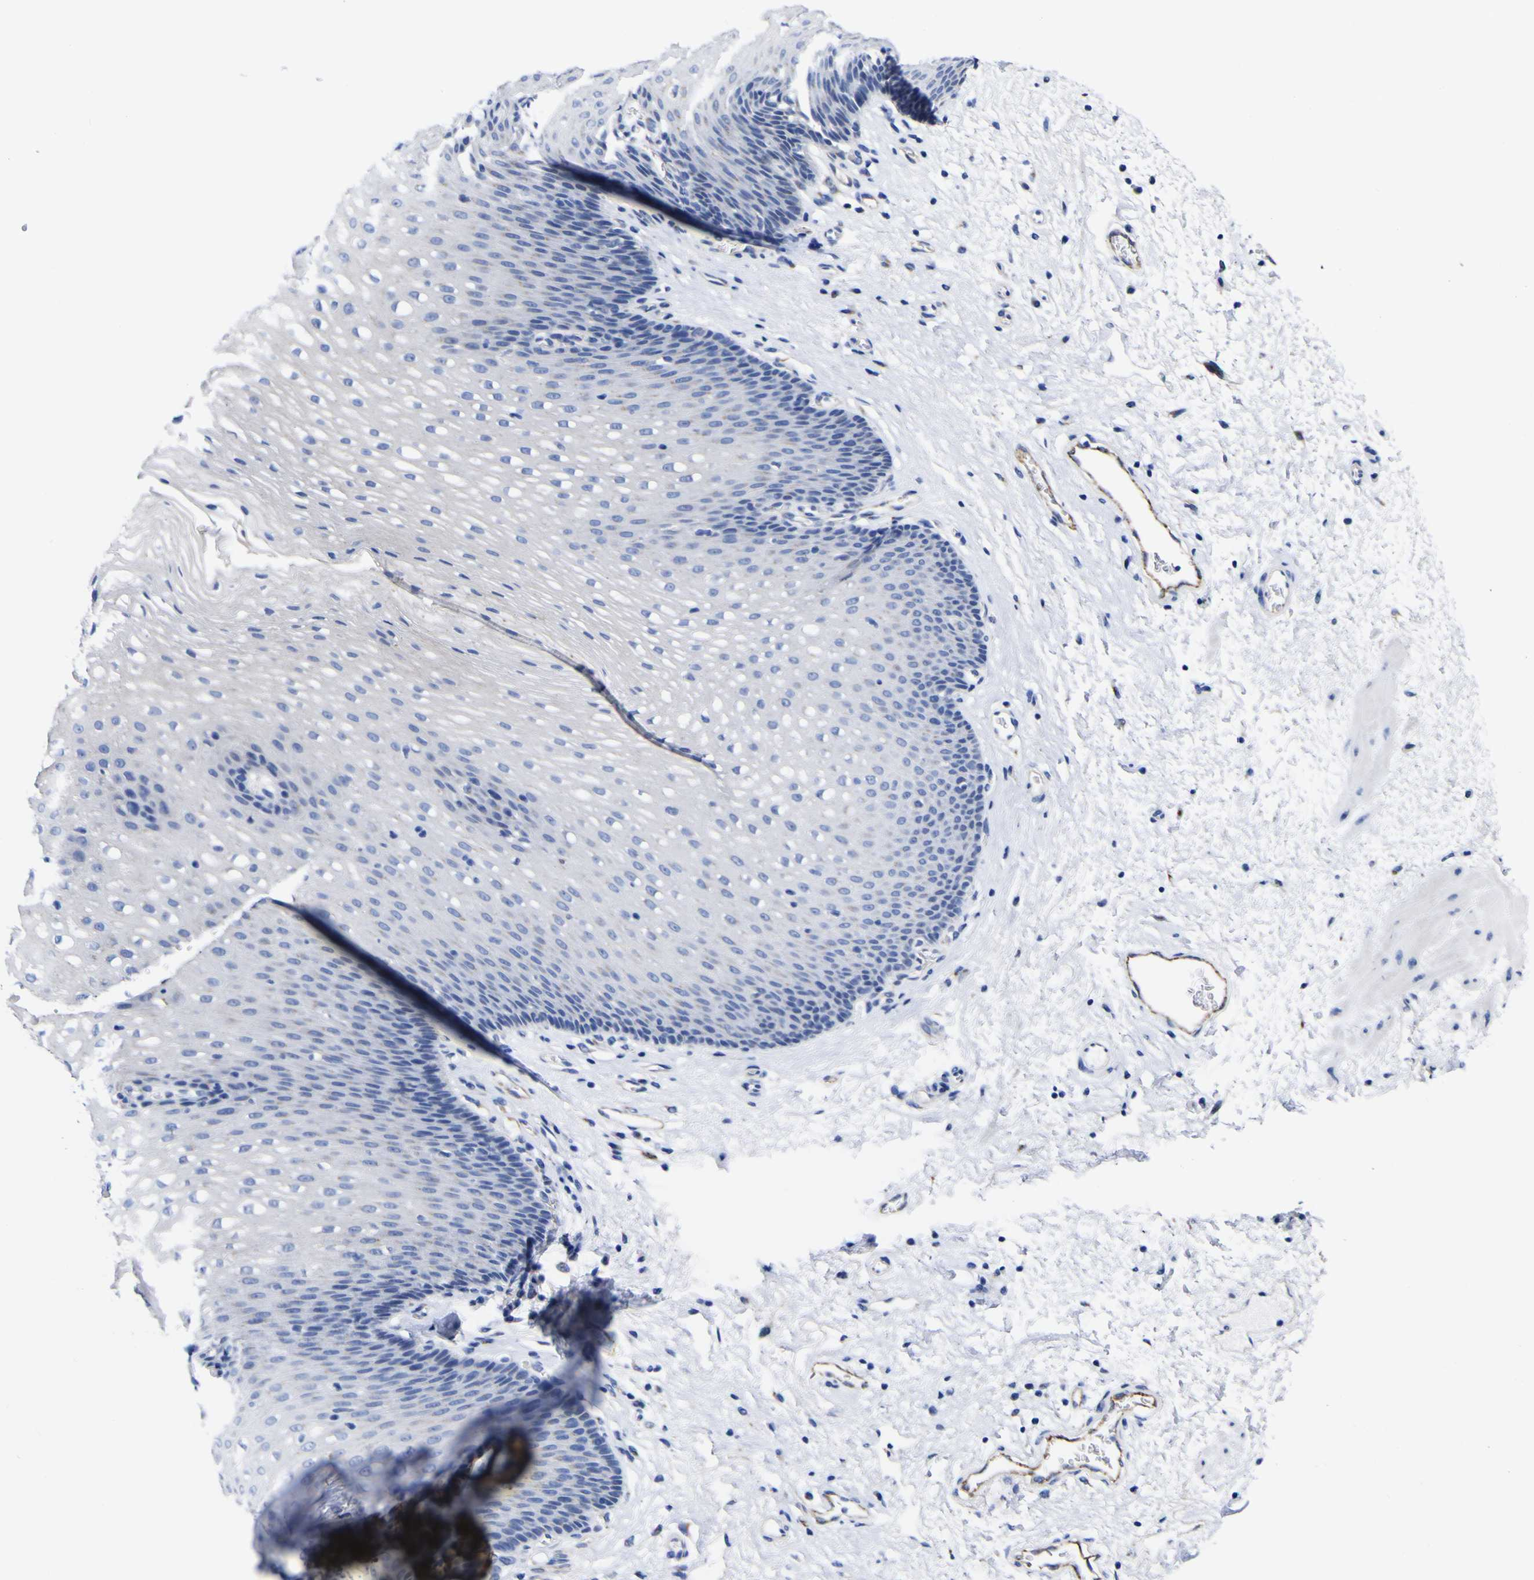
{"staining": {"intensity": "negative", "quantity": "none", "location": "none"}, "tissue": "esophagus", "cell_type": "Squamous epithelial cells", "image_type": "normal", "snomed": [{"axis": "morphology", "description": "Normal tissue, NOS"}, {"axis": "topography", "description": "Esophagus"}], "caption": "This is an immunohistochemistry photomicrograph of benign esophagus. There is no positivity in squamous epithelial cells.", "gene": "GOLM1", "patient": {"sex": "male", "age": 48}}